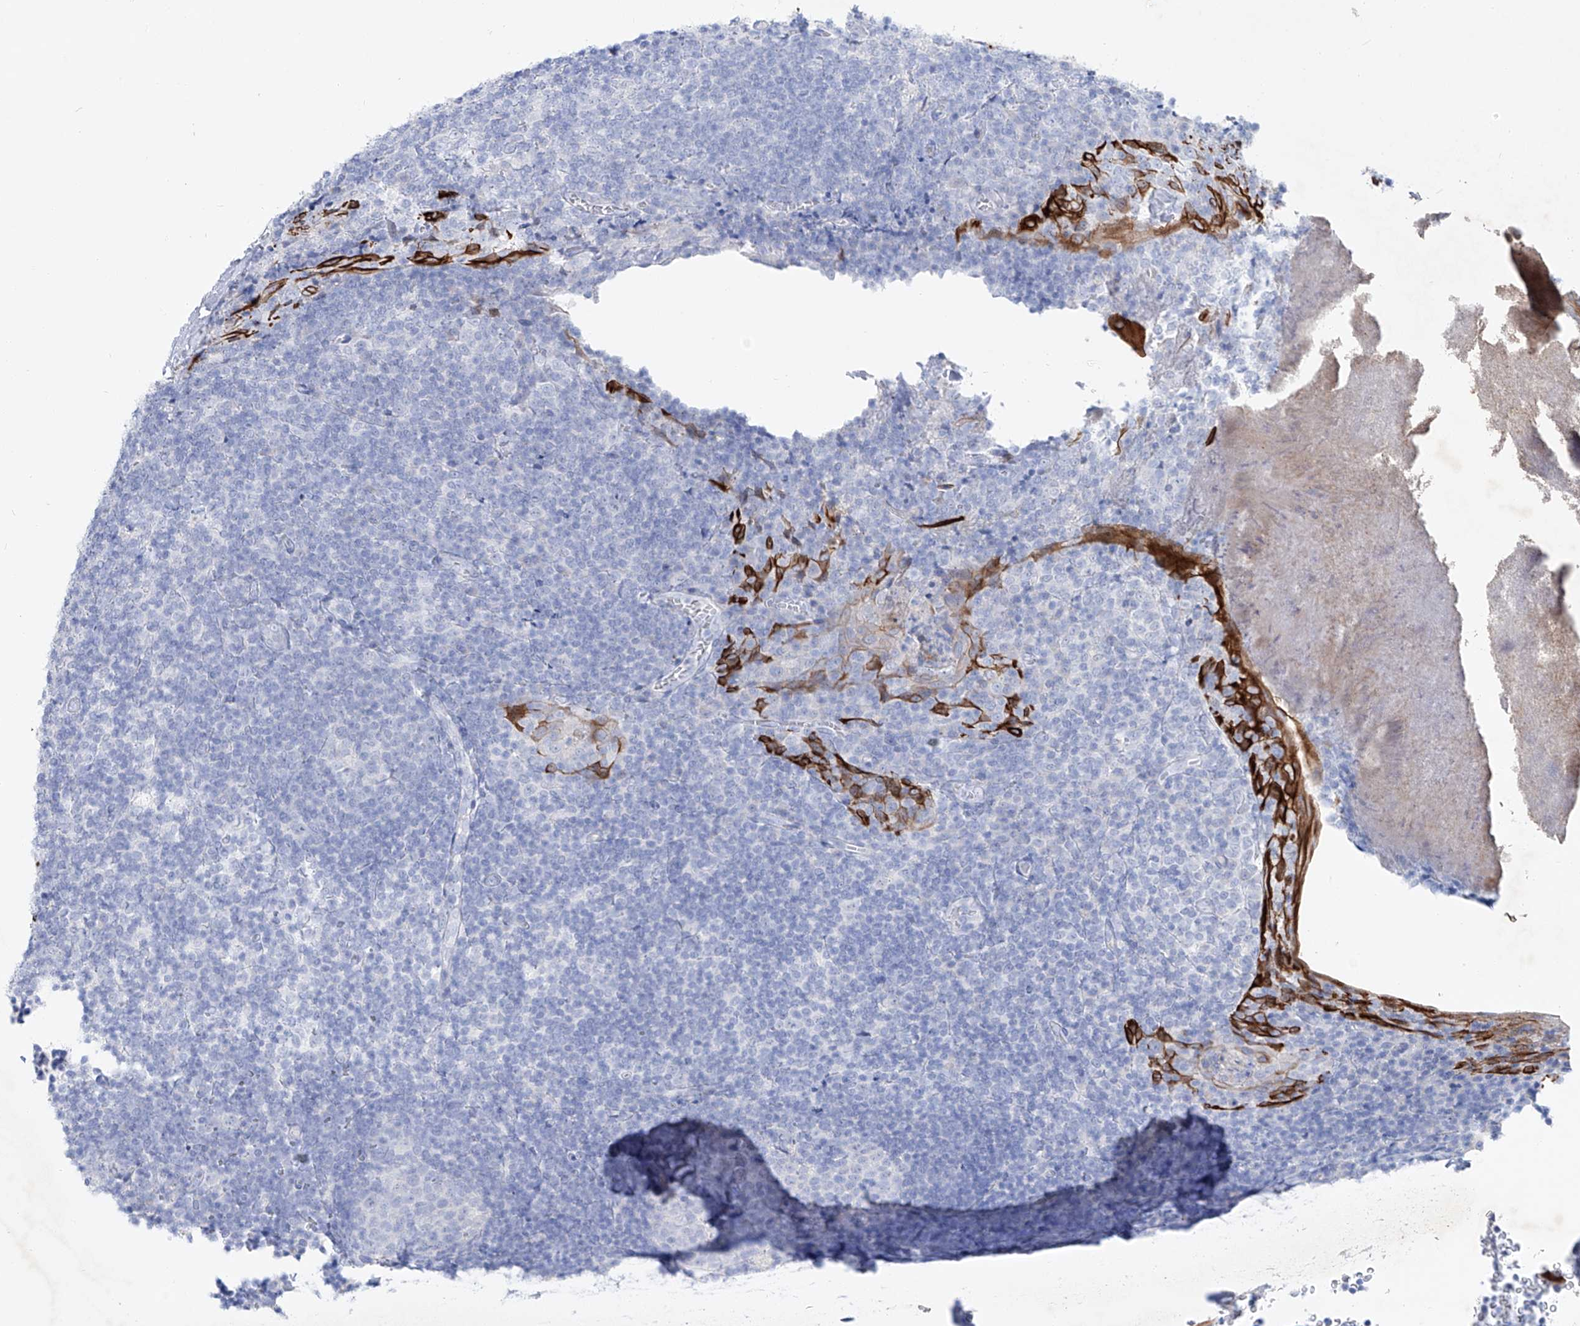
{"staining": {"intensity": "negative", "quantity": "none", "location": "none"}, "tissue": "tonsil", "cell_type": "Germinal center cells", "image_type": "normal", "snomed": [{"axis": "morphology", "description": "Normal tissue, NOS"}, {"axis": "topography", "description": "Tonsil"}], "caption": "The micrograph demonstrates no staining of germinal center cells in benign tonsil.", "gene": "FRS3", "patient": {"sex": "male", "age": 37}}